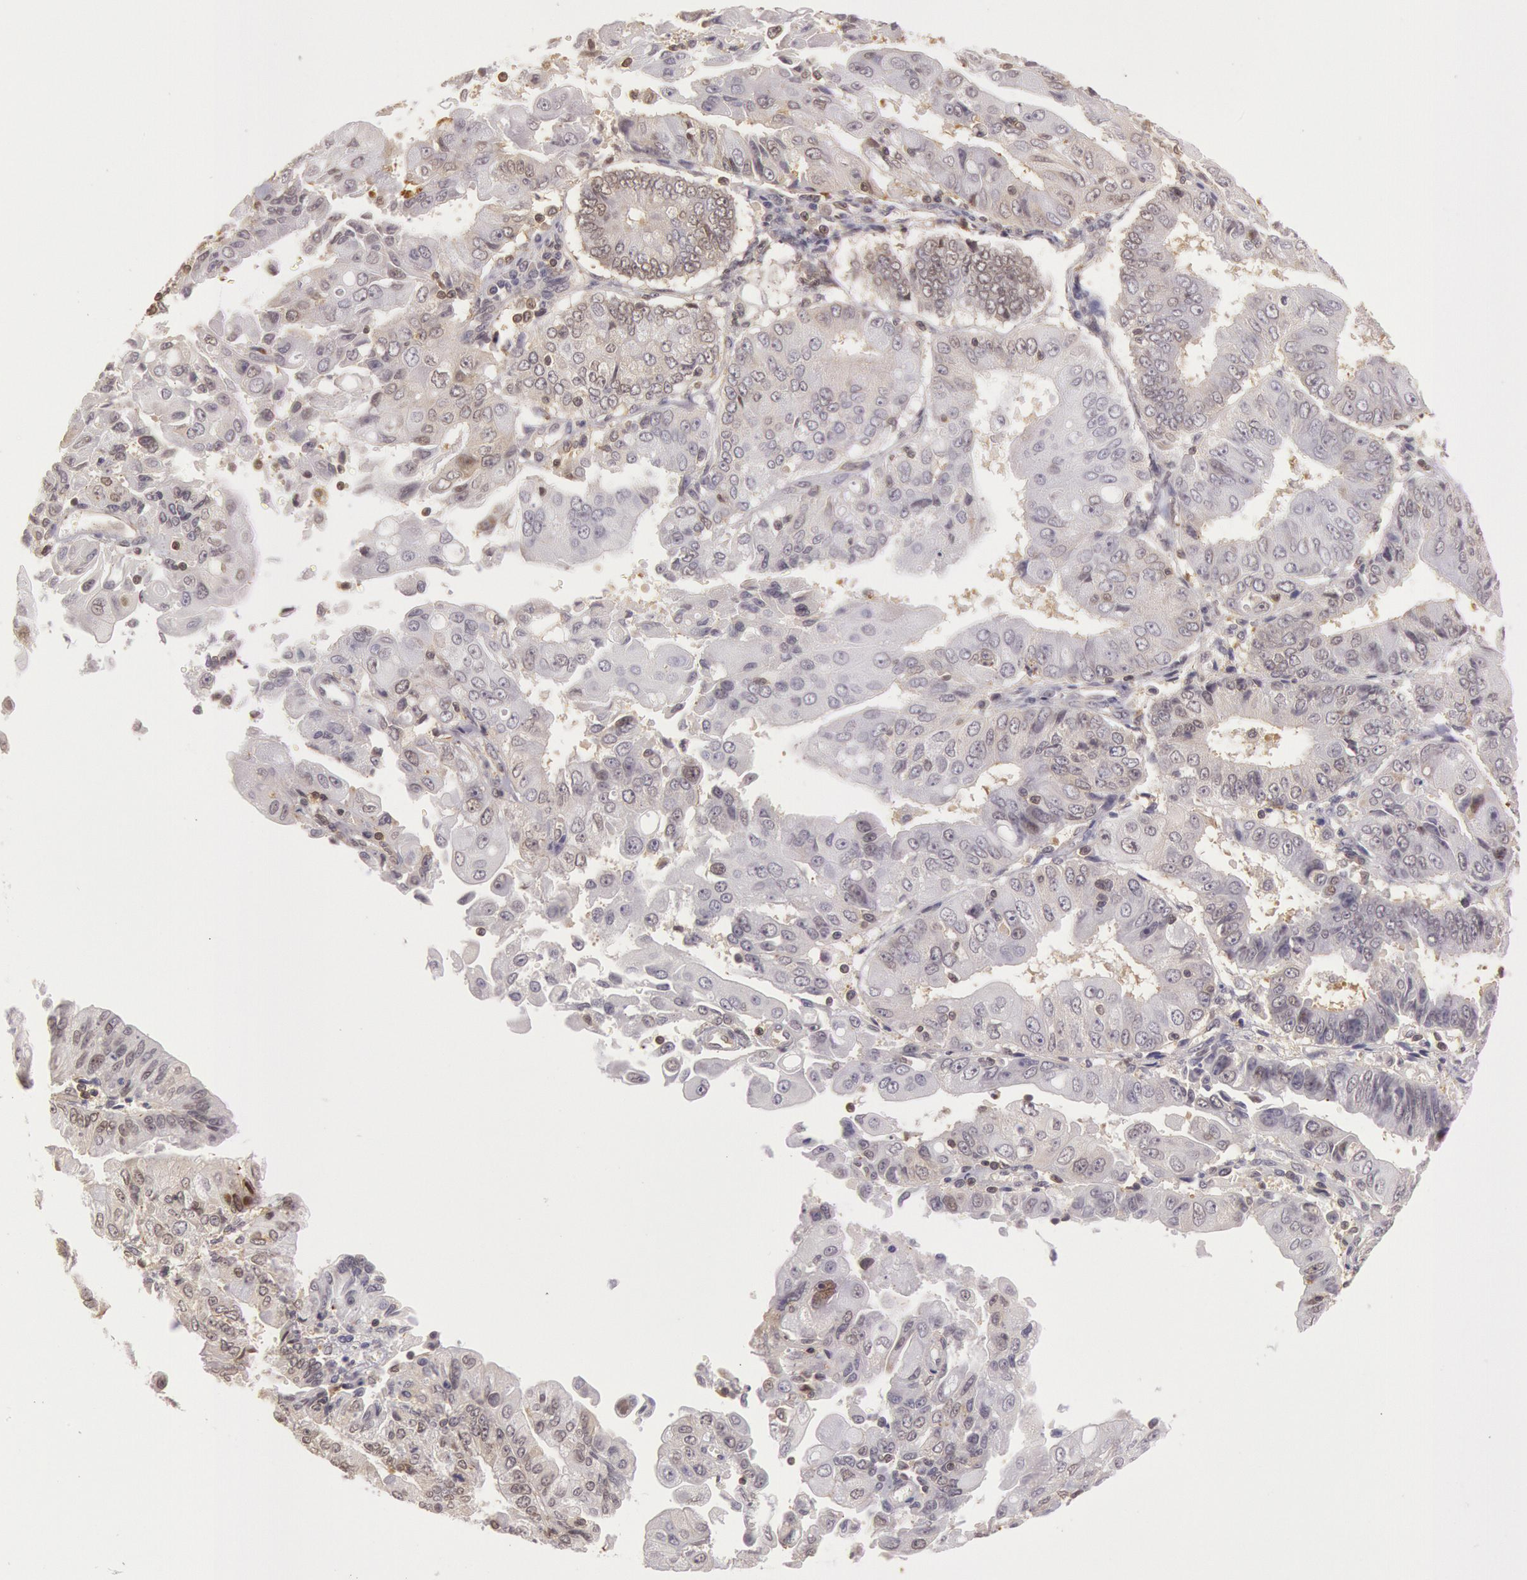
{"staining": {"intensity": "weak", "quantity": "<25%", "location": "cytoplasmic/membranous"}, "tissue": "endometrial cancer", "cell_type": "Tumor cells", "image_type": "cancer", "snomed": [{"axis": "morphology", "description": "Adenocarcinoma, NOS"}, {"axis": "topography", "description": "Endometrium"}], "caption": "An image of human adenocarcinoma (endometrial) is negative for staining in tumor cells.", "gene": "HIF1A", "patient": {"sex": "female", "age": 75}}